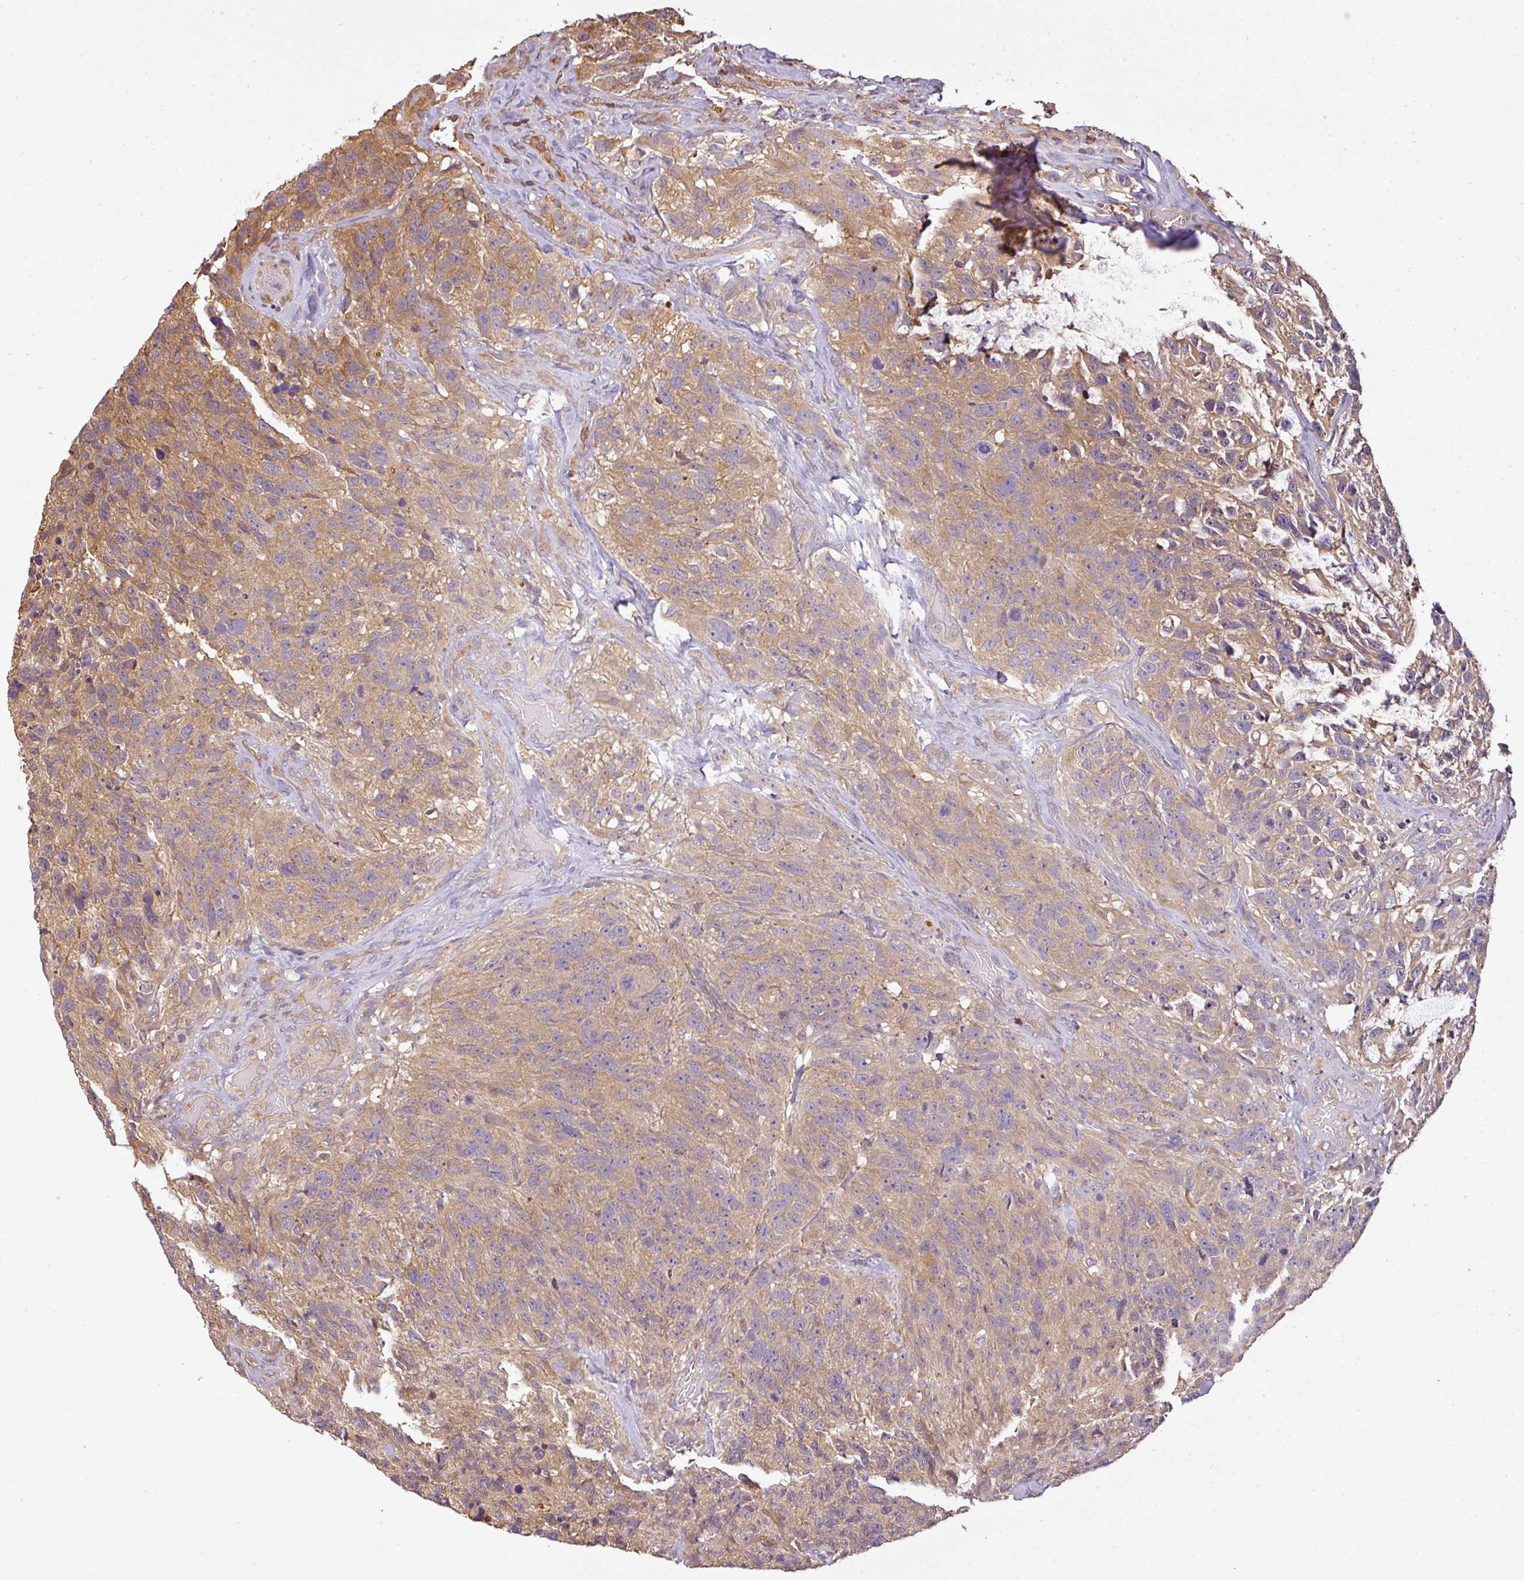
{"staining": {"intensity": "moderate", "quantity": ">75%", "location": "cytoplasmic/membranous"}, "tissue": "glioma", "cell_type": "Tumor cells", "image_type": "cancer", "snomed": [{"axis": "morphology", "description": "Glioma, malignant, High grade"}, {"axis": "topography", "description": "Brain"}], "caption": "Immunohistochemistry (IHC) of human glioma shows medium levels of moderate cytoplasmic/membranous expression in approximately >75% of tumor cells.", "gene": "TCL1B", "patient": {"sex": "male", "age": 69}}